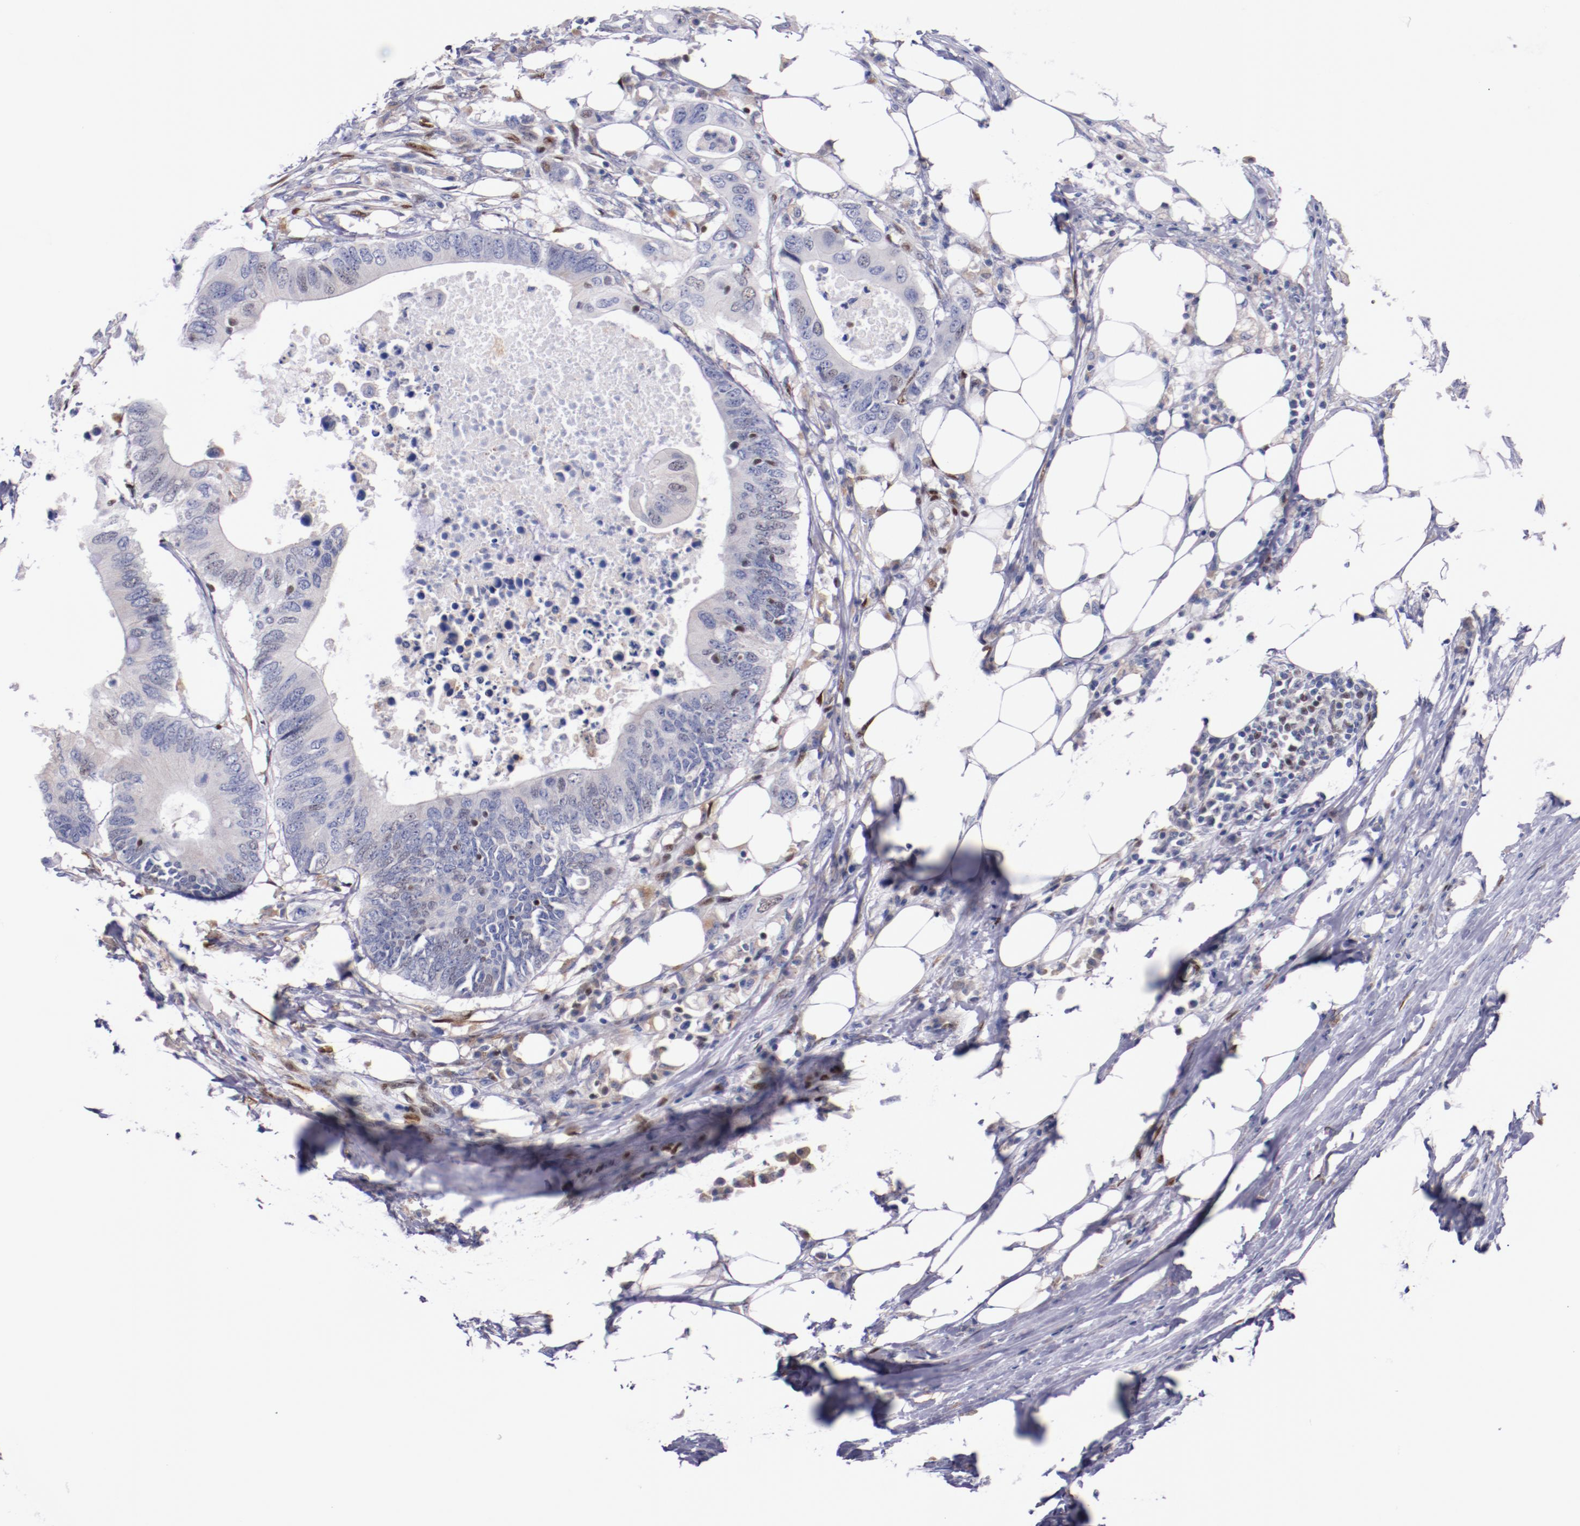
{"staining": {"intensity": "negative", "quantity": "none", "location": "none"}, "tissue": "colorectal cancer", "cell_type": "Tumor cells", "image_type": "cancer", "snomed": [{"axis": "morphology", "description": "Adenocarcinoma, NOS"}, {"axis": "topography", "description": "Colon"}], "caption": "This is a histopathology image of IHC staining of colorectal cancer (adenocarcinoma), which shows no staining in tumor cells.", "gene": "SRF", "patient": {"sex": "male", "age": 71}}